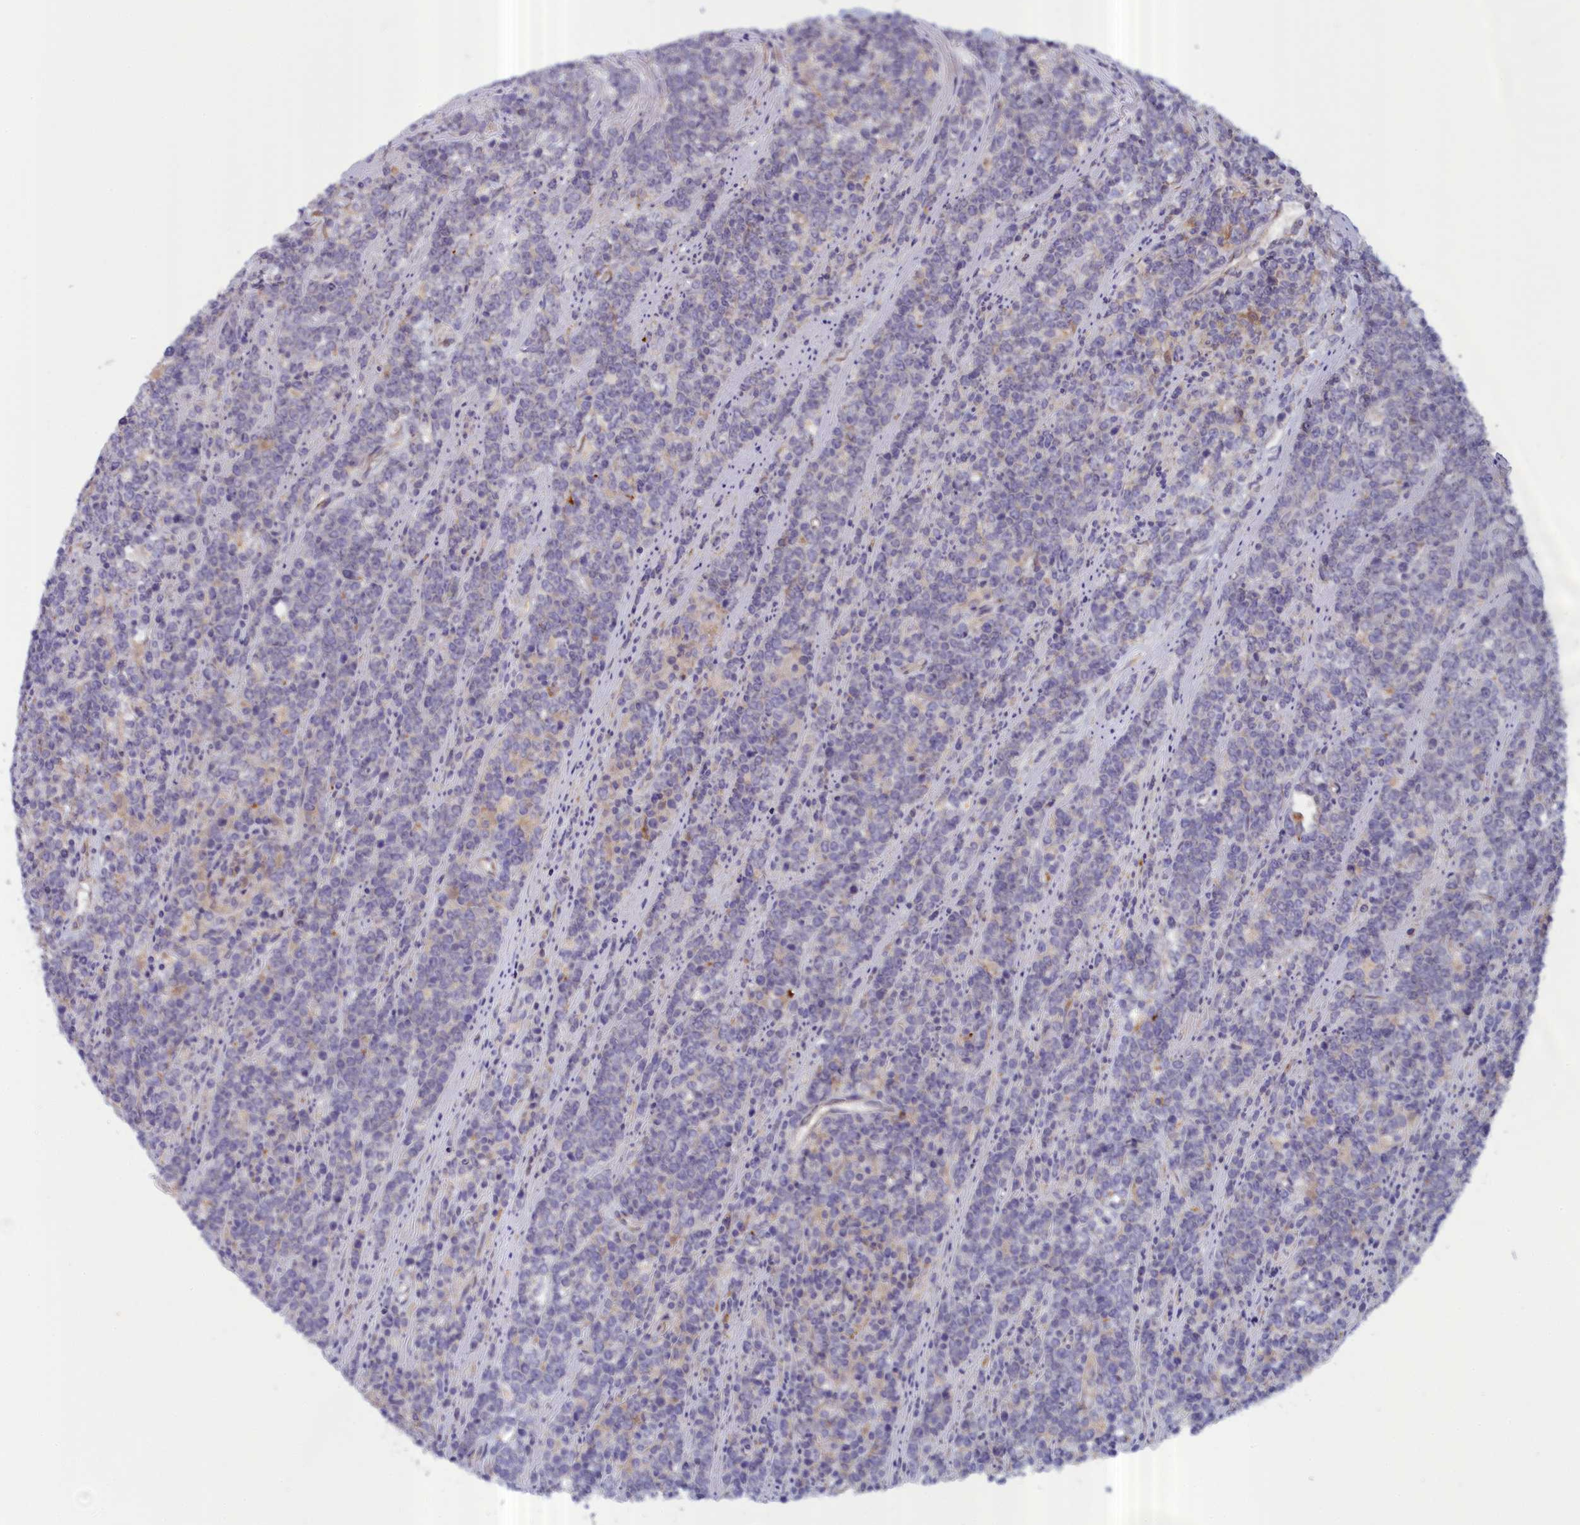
{"staining": {"intensity": "negative", "quantity": "none", "location": "none"}, "tissue": "lymphoma", "cell_type": "Tumor cells", "image_type": "cancer", "snomed": [{"axis": "morphology", "description": "Malignant lymphoma, non-Hodgkin's type, High grade"}, {"axis": "topography", "description": "Small intestine"}], "caption": "DAB immunohistochemical staining of human high-grade malignant lymphoma, non-Hodgkin's type reveals no significant expression in tumor cells.", "gene": "IGFALS", "patient": {"sex": "male", "age": 8}}